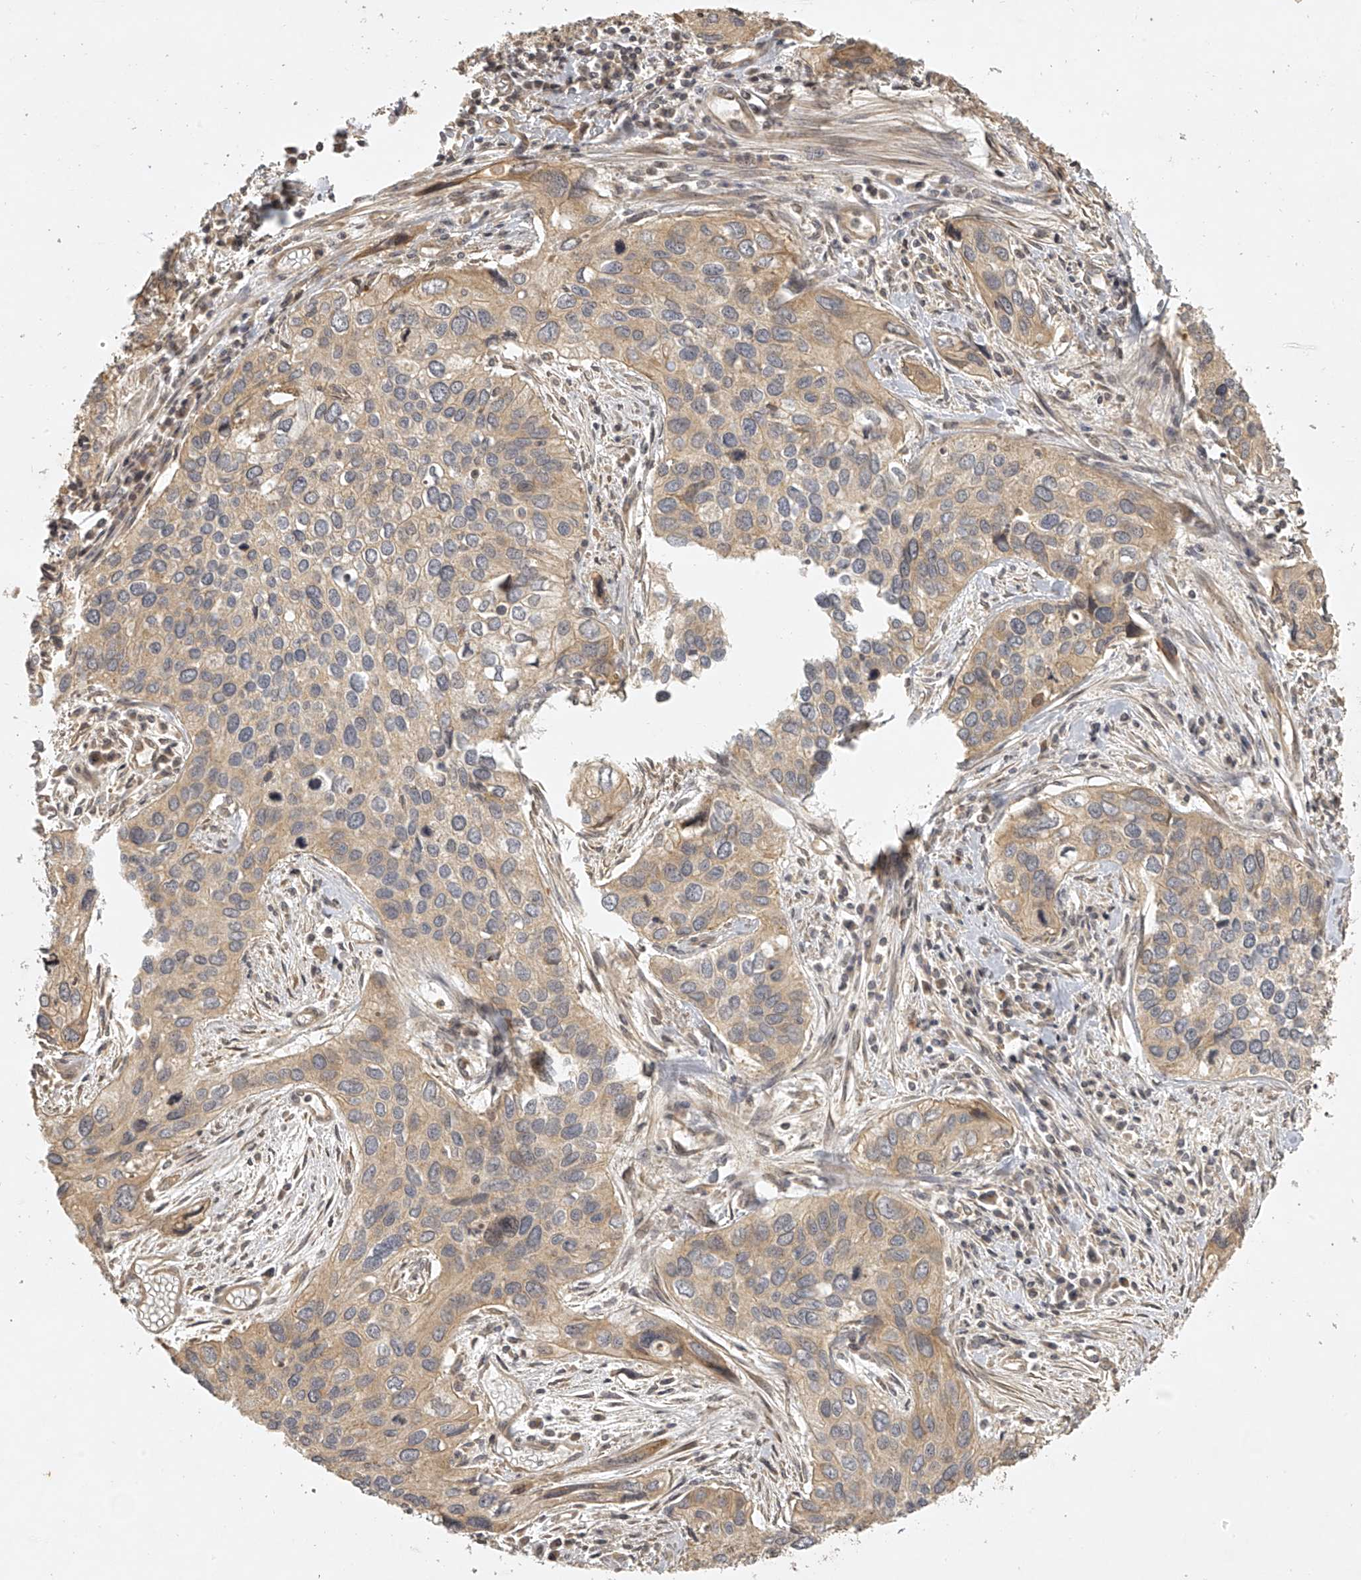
{"staining": {"intensity": "moderate", "quantity": "<25%", "location": "cytoplasmic/membranous"}, "tissue": "cervical cancer", "cell_type": "Tumor cells", "image_type": "cancer", "snomed": [{"axis": "morphology", "description": "Squamous cell carcinoma, NOS"}, {"axis": "topography", "description": "Cervix"}], "caption": "Immunohistochemistry staining of squamous cell carcinoma (cervical), which demonstrates low levels of moderate cytoplasmic/membranous staining in approximately <25% of tumor cells indicating moderate cytoplasmic/membranous protein positivity. The staining was performed using DAB (brown) for protein detection and nuclei were counterstained in hematoxylin (blue).", "gene": "NFS1", "patient": {"sex": "female", "age": 55}}